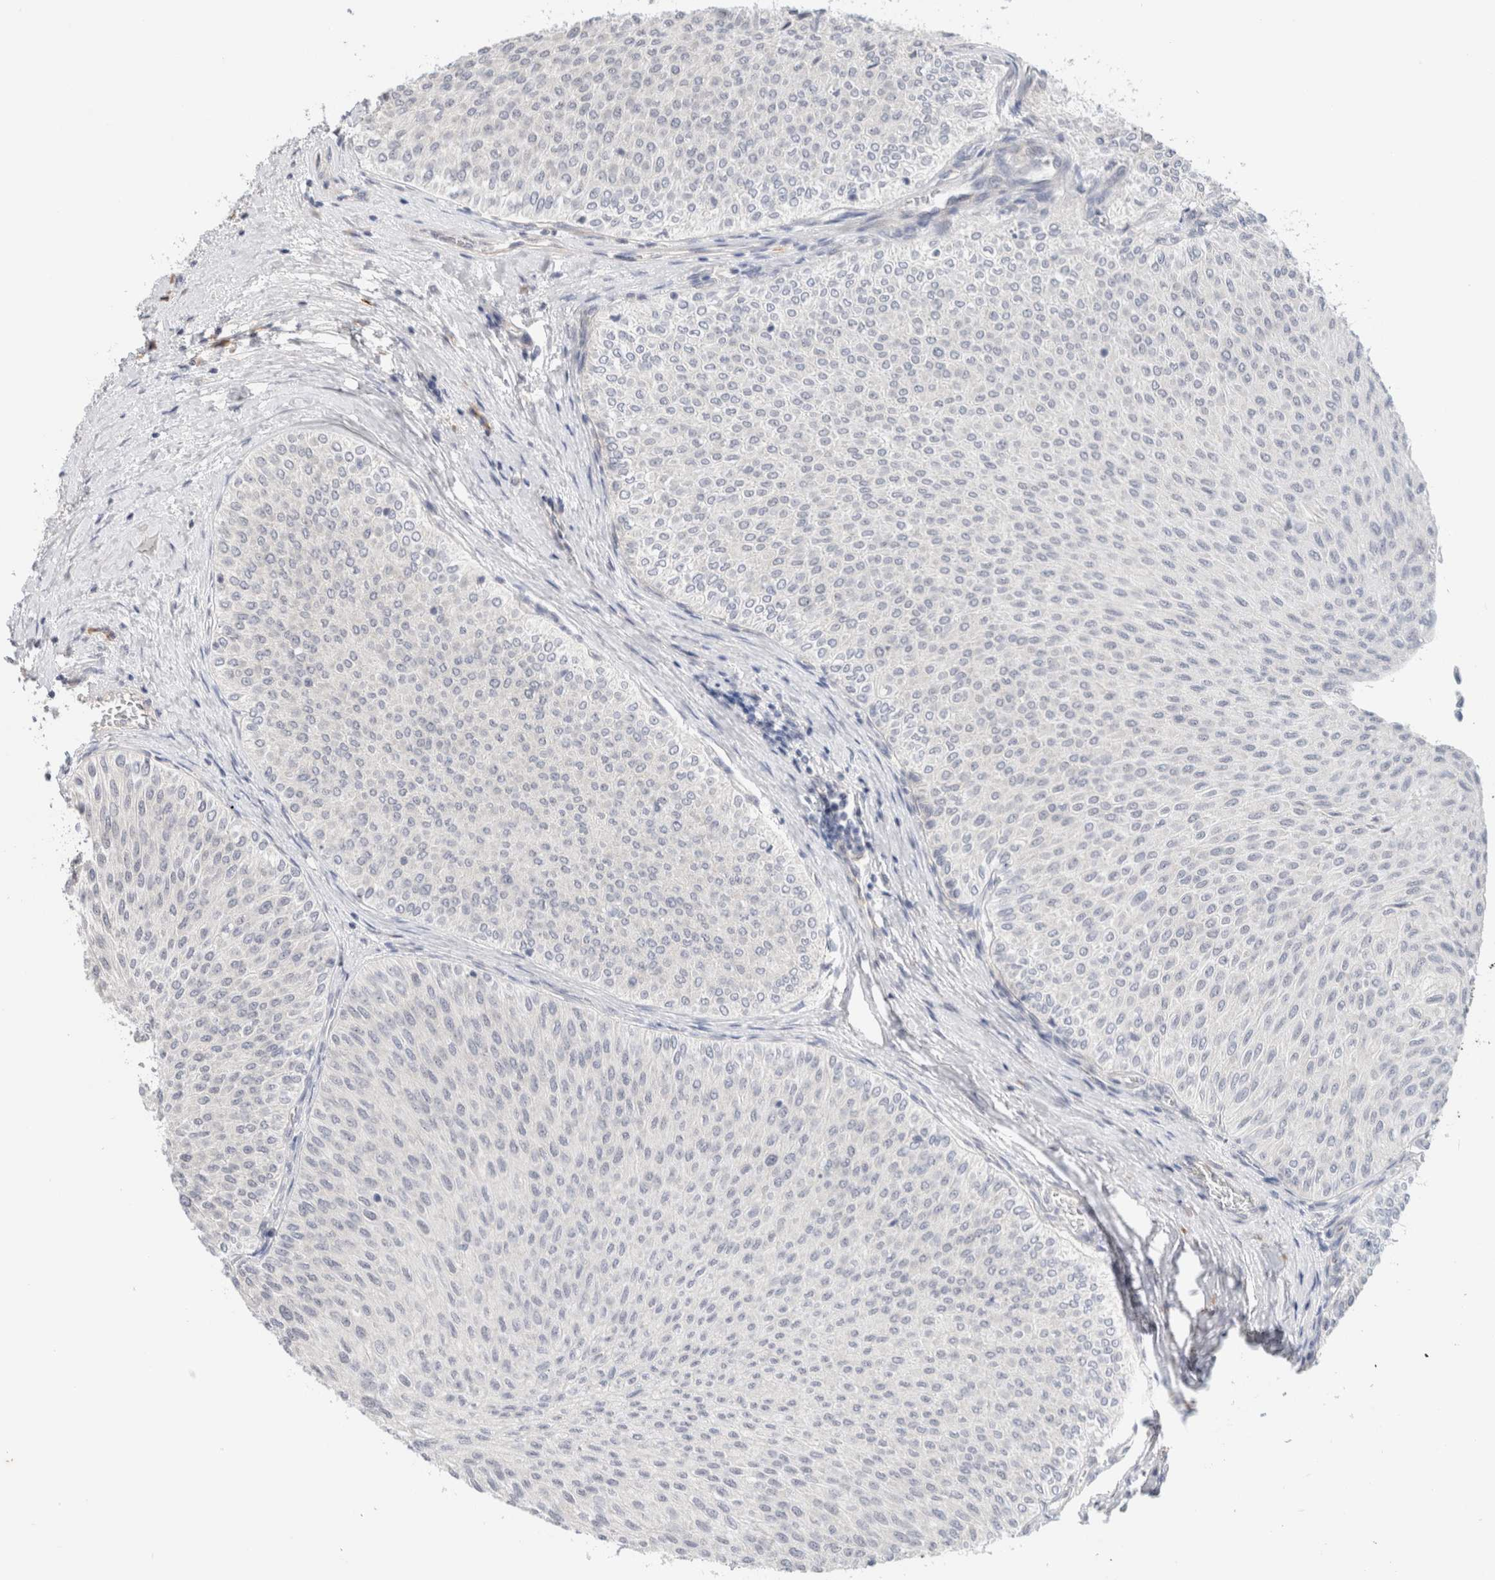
{"staining": {"intensity": "negative", "quantity": "none", "location": "none"}, "tissue": "urothelial cancer", "cell_type": "Tumor cells", "image_type": "cancer", "snomed": [{"axis": "morphology", "description": "Urothelial carcinoma, Low grade"}, {"axis": "topography", "description": "Urinary bladder"}], "caption": "Tumor cells are negative for protein expression in human urothelial carcinoma (low-grade).", "gene": "SPRTN", "patient": {"sex": "male", "age": 78}}